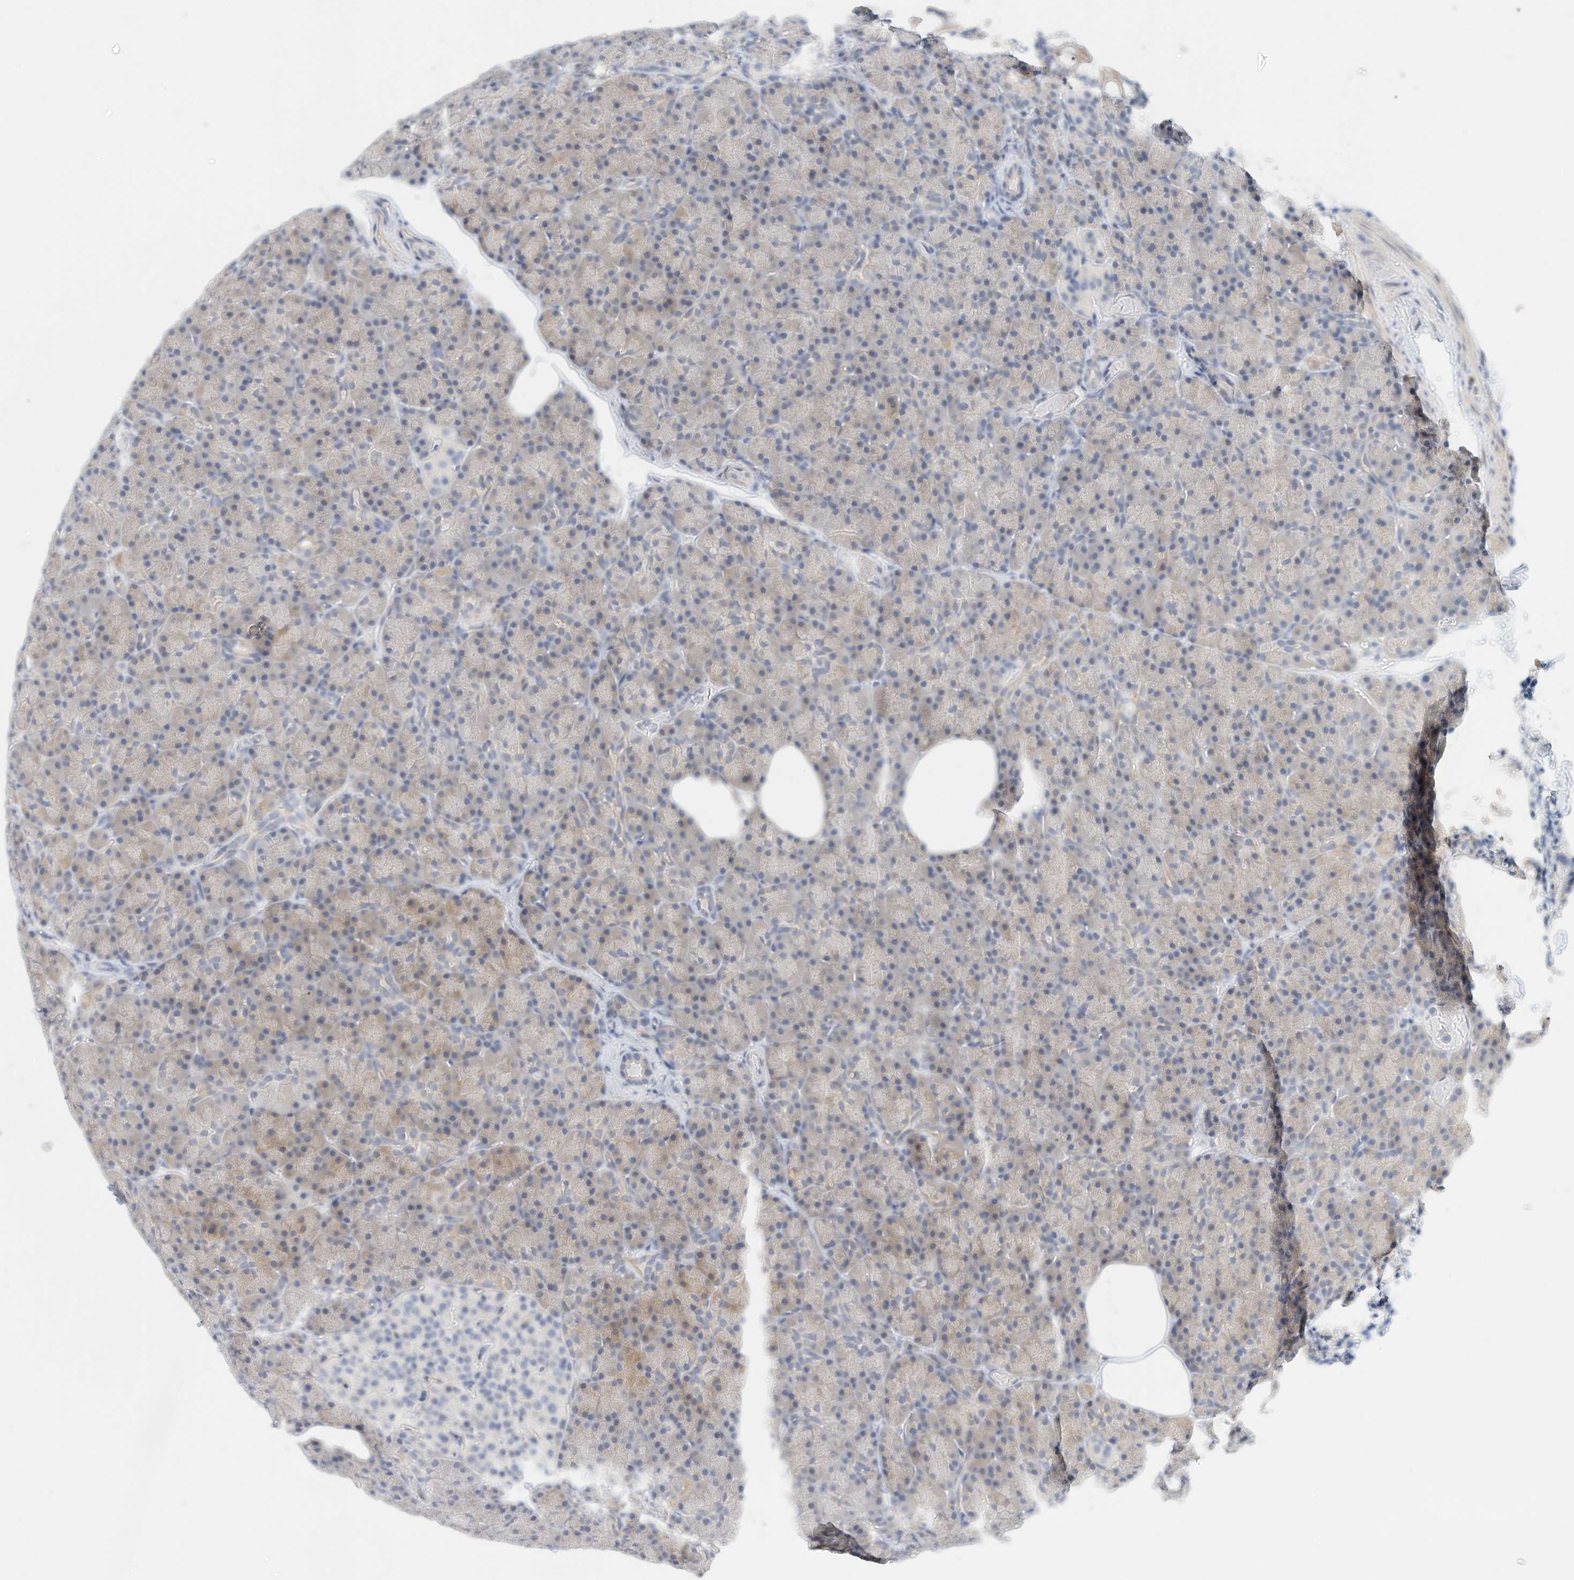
{"staining": {"intensity": "weak", "quantity": "25%-75%", "location": "cytoplasmic/membranous"}, "tissue": "pancreas", "cell_type": "Exocrine glandular cells", "image_type": "normal", "snomed": [{"axis": "morphology", "description": "Normal tissue, NOS"}, {"axis": "topography", "description": "Pancreas"}], "caption": "Protein positivity by IHC displays weak cytoplasmic/membranous staining in about 25%-75% of exocrine glandular cells in unremarkable pancreas. The staining was performed using DAB (3,3'-diaminobenzidine) to visualize the protein expression in brown, while the nuclei were stained in blue with hematoxylin (Magnification: 20x).", "gene": "ARHGAP28", "patient": {"sex": "female", "age": 43}}